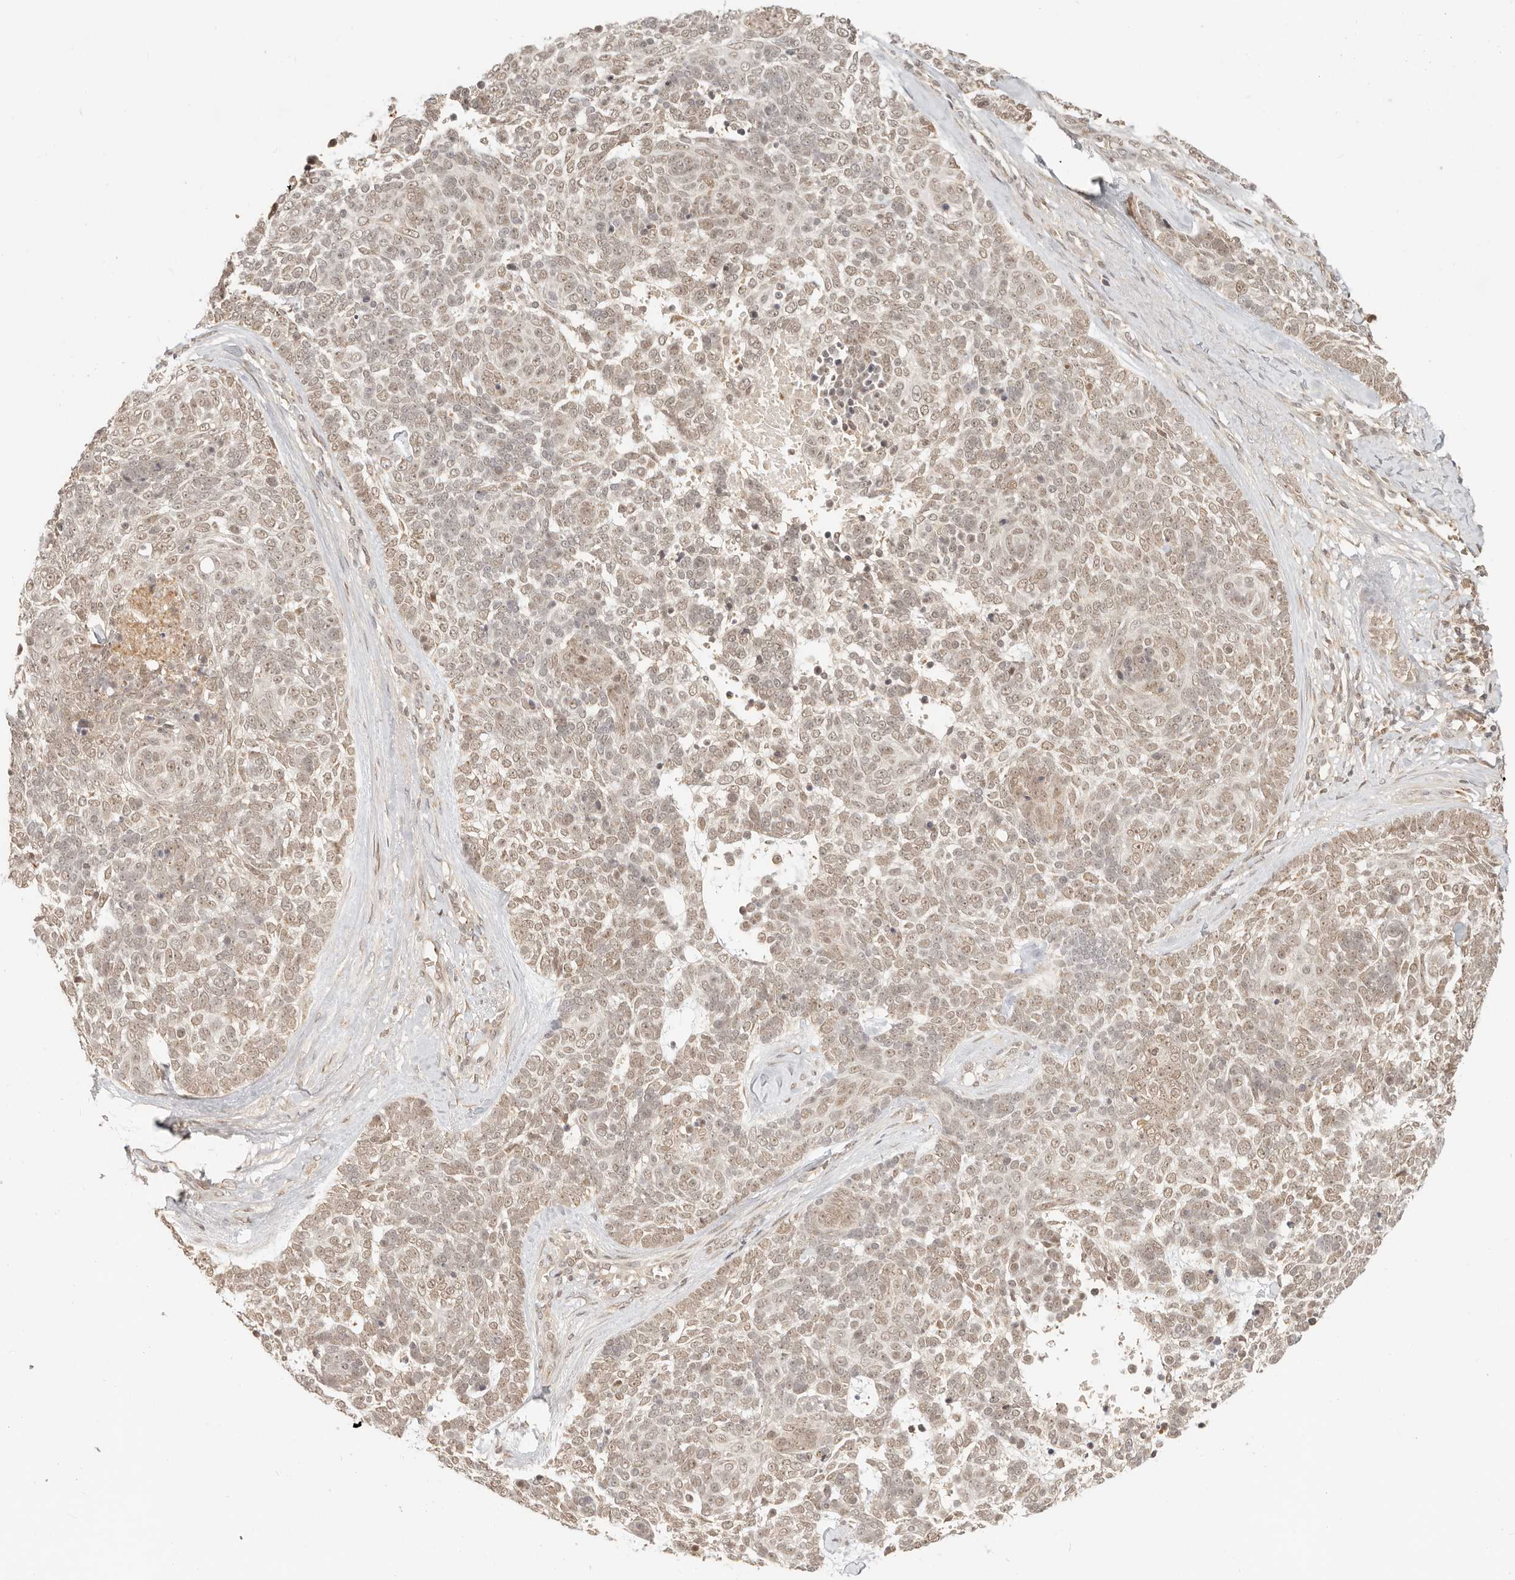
{"staining": {"intensity": "weak", "quantity": "25%-75%", "location": "nuclear"}, "tissue": "skin cancer", "cell_type": "Tumor cells", "image_type": "cancer", "snomed": [{"axis": "morphology", "description": "Basal cell carcinoma"}, {"axis": "topography", "description": "Skin"}], "caption": "Protein staining demonstrates weak nuclear positivity in approximately 25%-75% of tumor cells in basal cell carcinoma (skin).", "gene": "INTS11", "patient": {"sex": "female", "age": 81}}